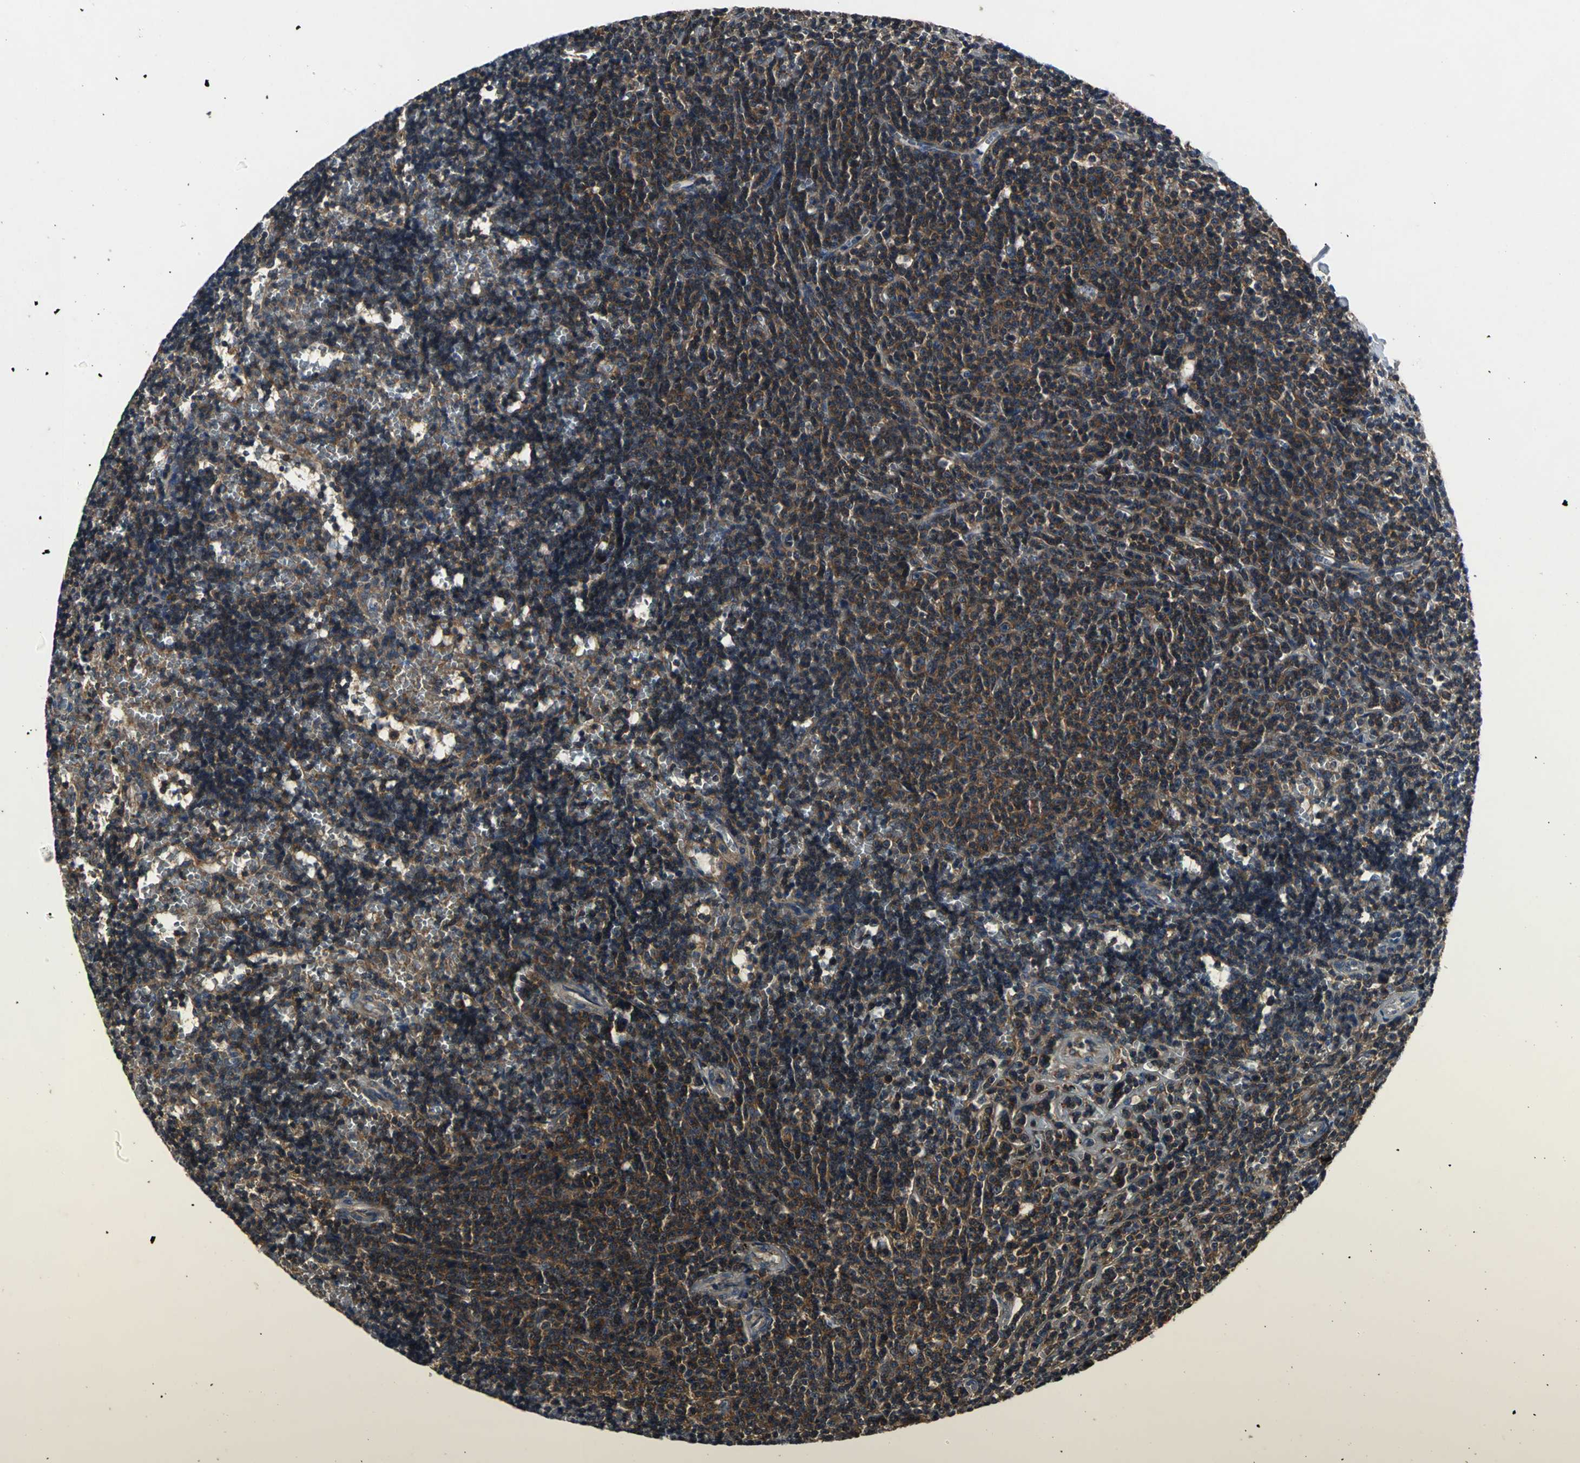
{"staining": {"intensity": "strong", "quantity": "25%-75%", "location": "cytoplasmic/membranous"}, "tissue": "lymphoma", "cell_type": "Tumor cells", "image_type": "cancer", "snomed": [{"axis": "morphology", "description": "Malignant lymphoma, non-Hodgkin's type, Low grade"}, {"axis": "topography", "description": "Spleen"}], "caption": "Protein staining exhibits strong cytoplasmic/membranous expression in about 25%-75% of tumor cells in low-grade malignant lymphoma, non-Hodgkin's type.", "gene": "IRF3", "patient": {"sex": "male", "age": 60}}